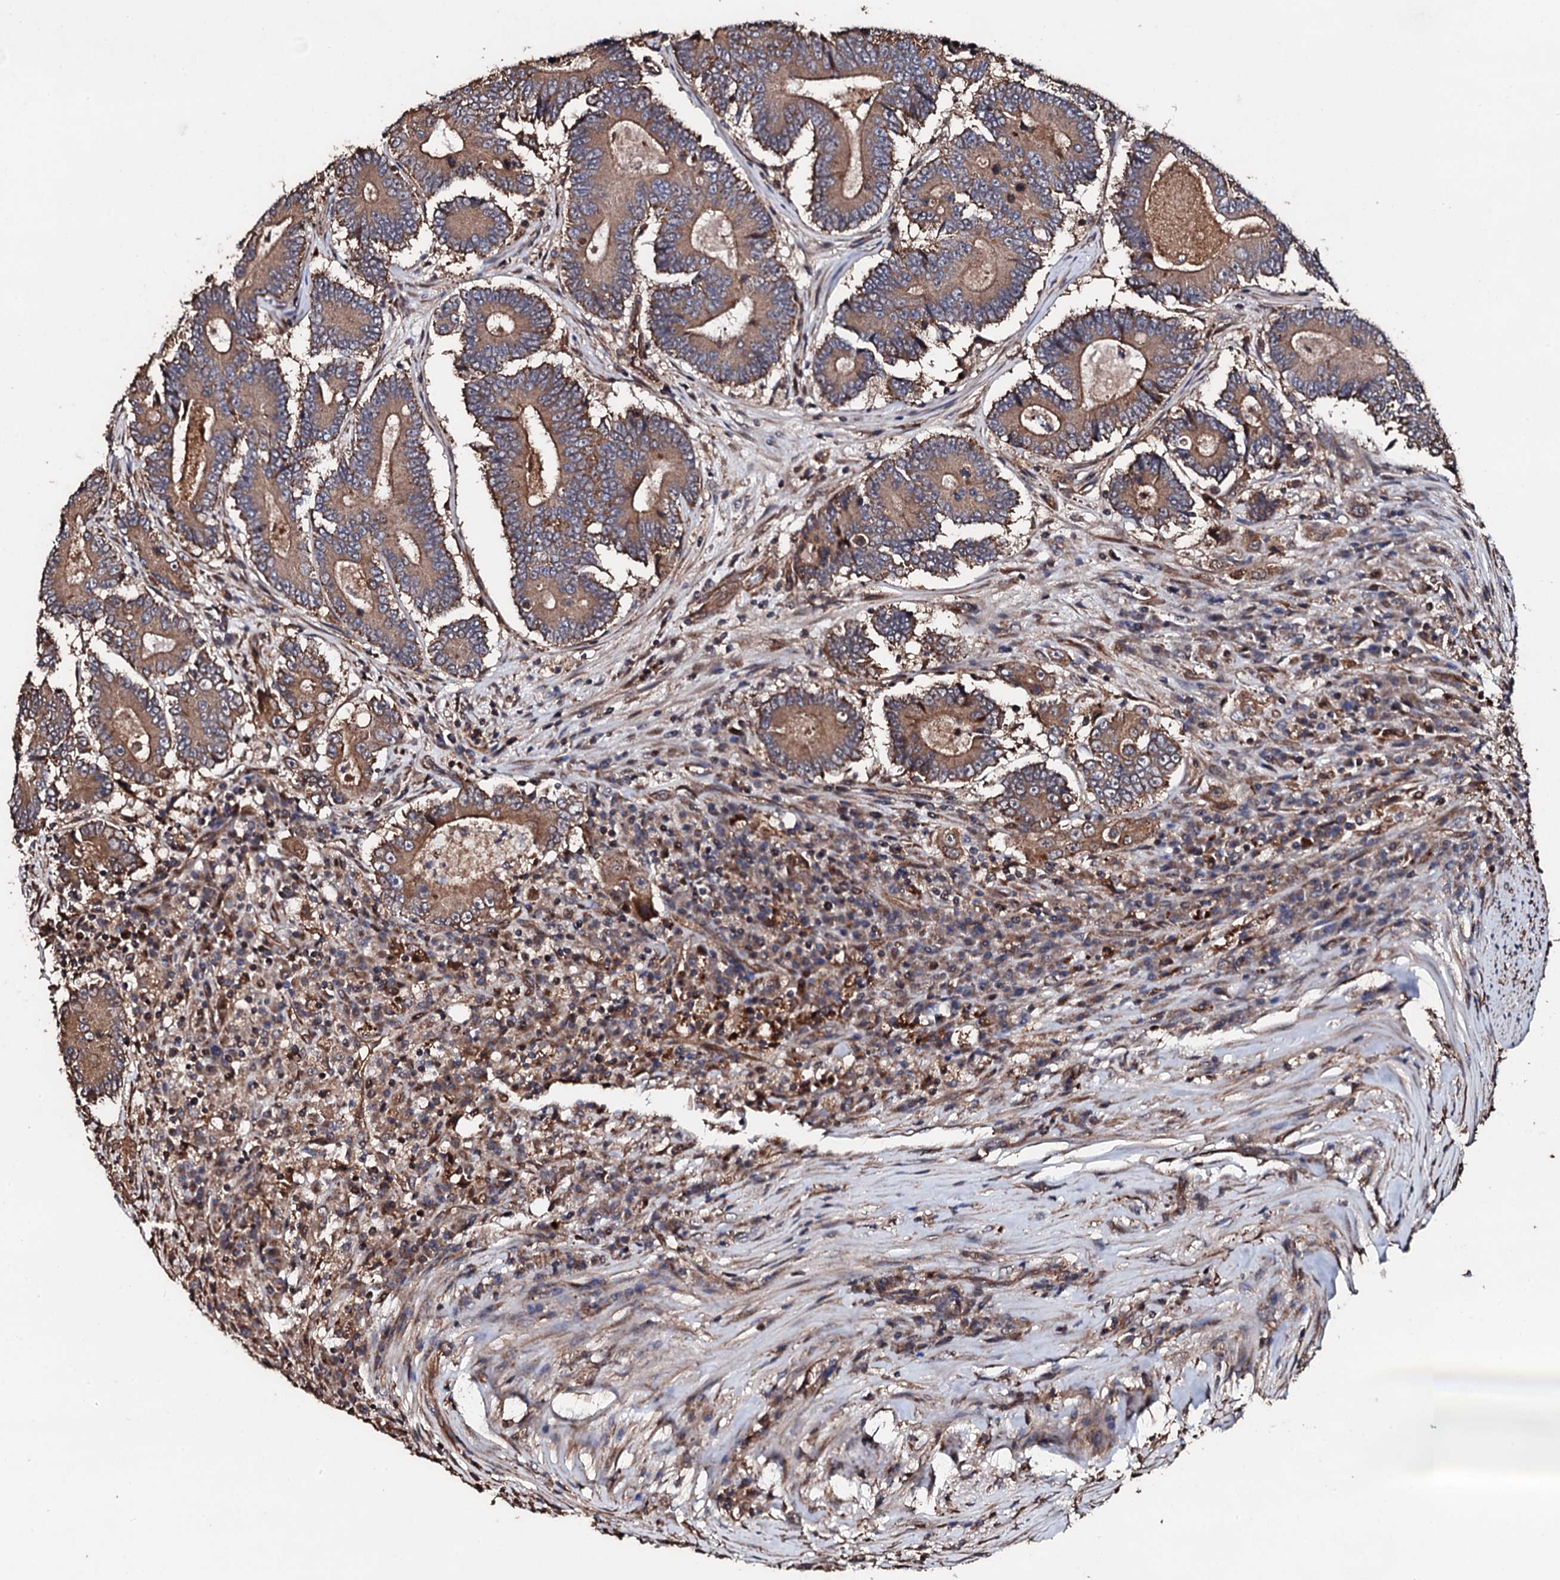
{"staining": {"intensity": "moderate", "quantity": ">75%", "location": "cytoplasmic/membranous"}, "tissue": "colorectal cancer", "cell_type": "Tumor cells", "image_type": "cancer", "snomed": [{"axis": "morphology", "description": "Adenocarcinoma, NOS"}, {"axis": "topography", "description": "Colon"}], "caption": "Immunohistochemical staining of colorectal cancer (adenocarcinoma) reveals medium levels of moderate cytoplasmic/membranous expression in approximately >75% of tumor cells.", "gene": "CKAP5", "patient": {"sex": "male", "age": 83}}